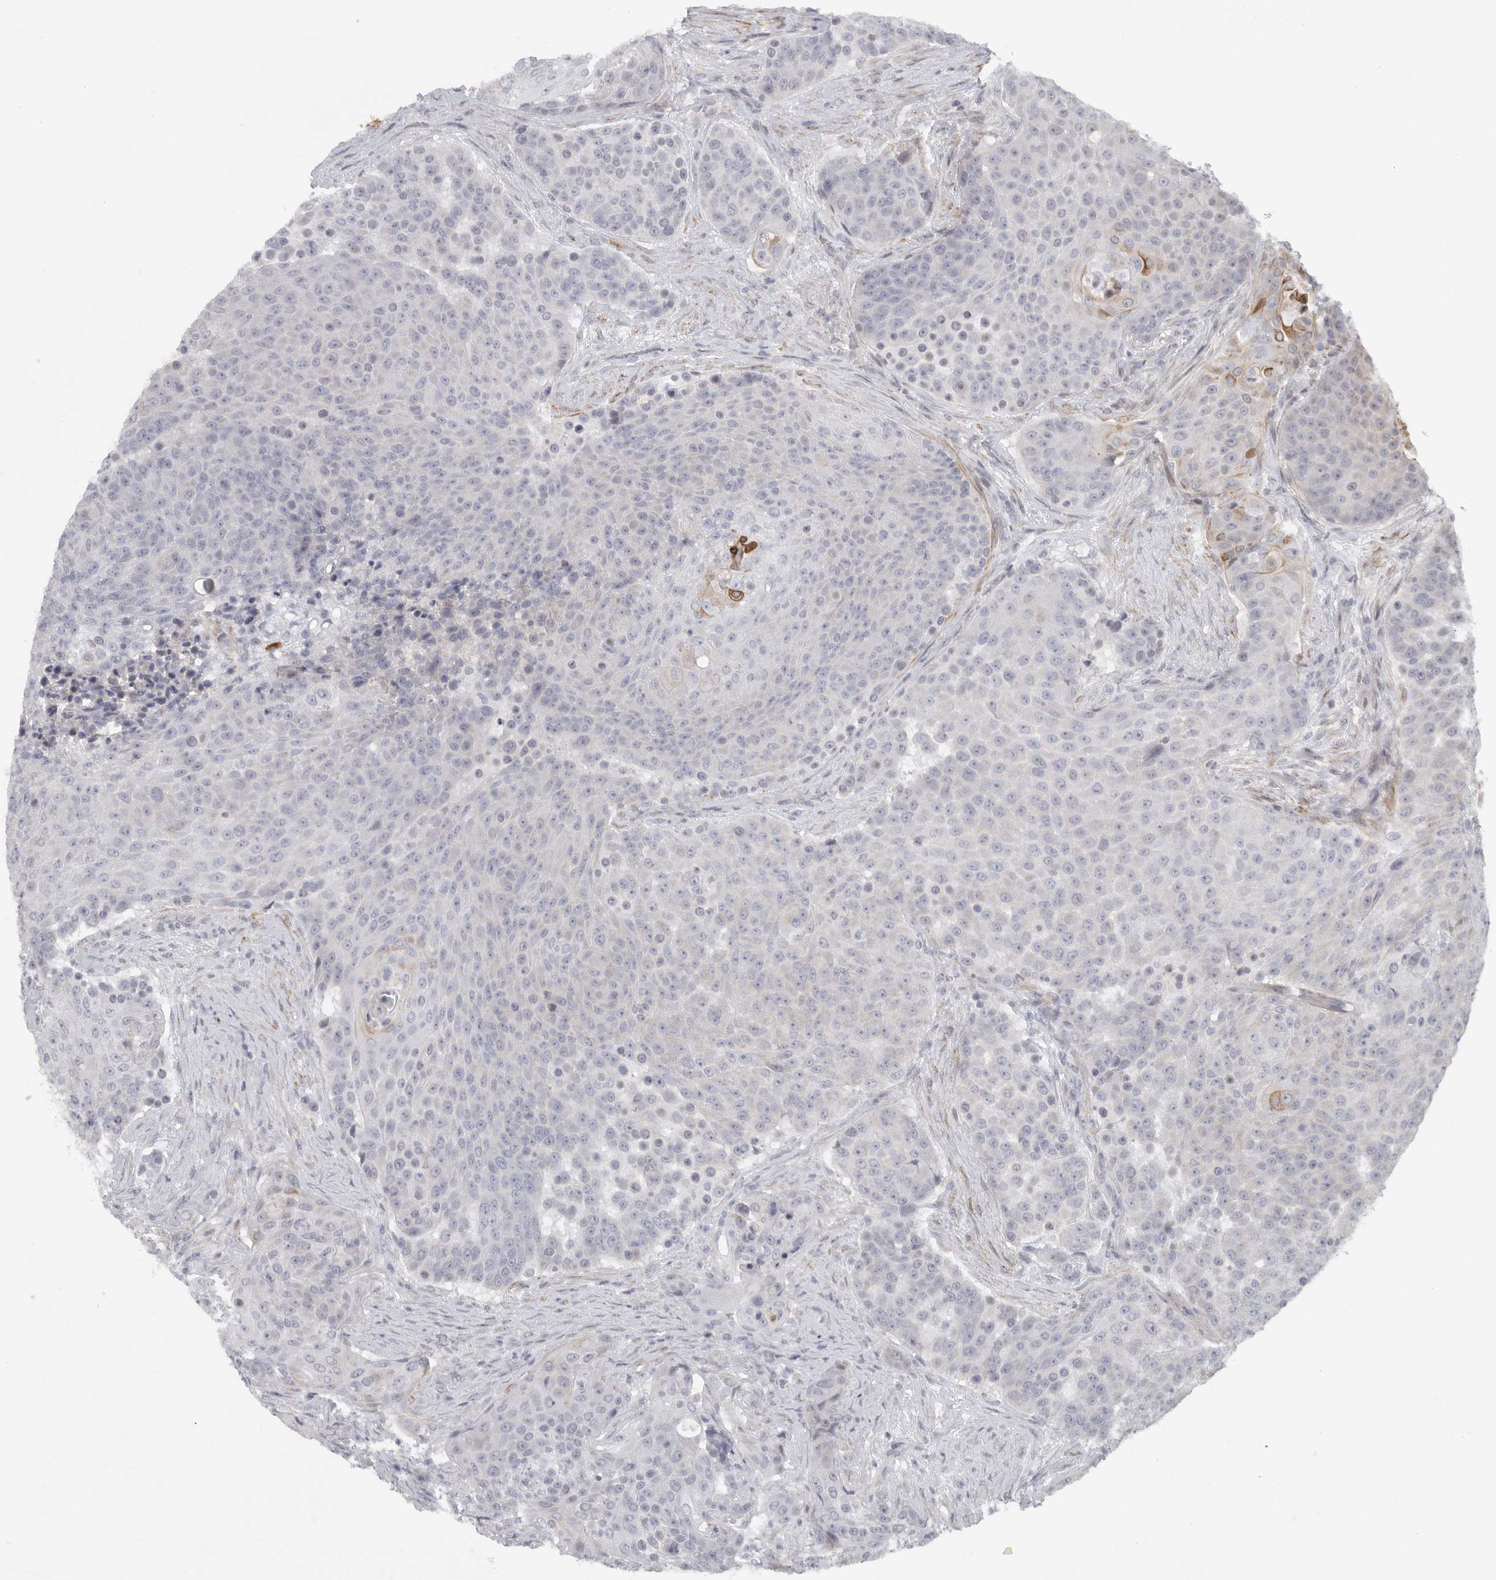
{"staining": {"intensity": "moderate", "quantity": "<25%", "location": "cytoplasmic/membranous"}, "tissue": "urothelial cancer", "cell_type": "Tumor cells", "image_type": "cancer", "snomed": [{"axis": "morphology", "description": "Urothelial carcinoma, High grade"}, {"axis": "topography", "description": "Urinary bladder"}], "caption": "Immunohistochemistry (IHC) of human urothelial cancer reveals low levels of moderate cytoplasmic/membranous expression in approximately <25% of tumor cells. Using DAB (brown) and hematoxylin (blue) stains, captured at high magnification using brightfield microscopy.", "gene": "TNR", "patient": {"sex": "female", "age": 63}}